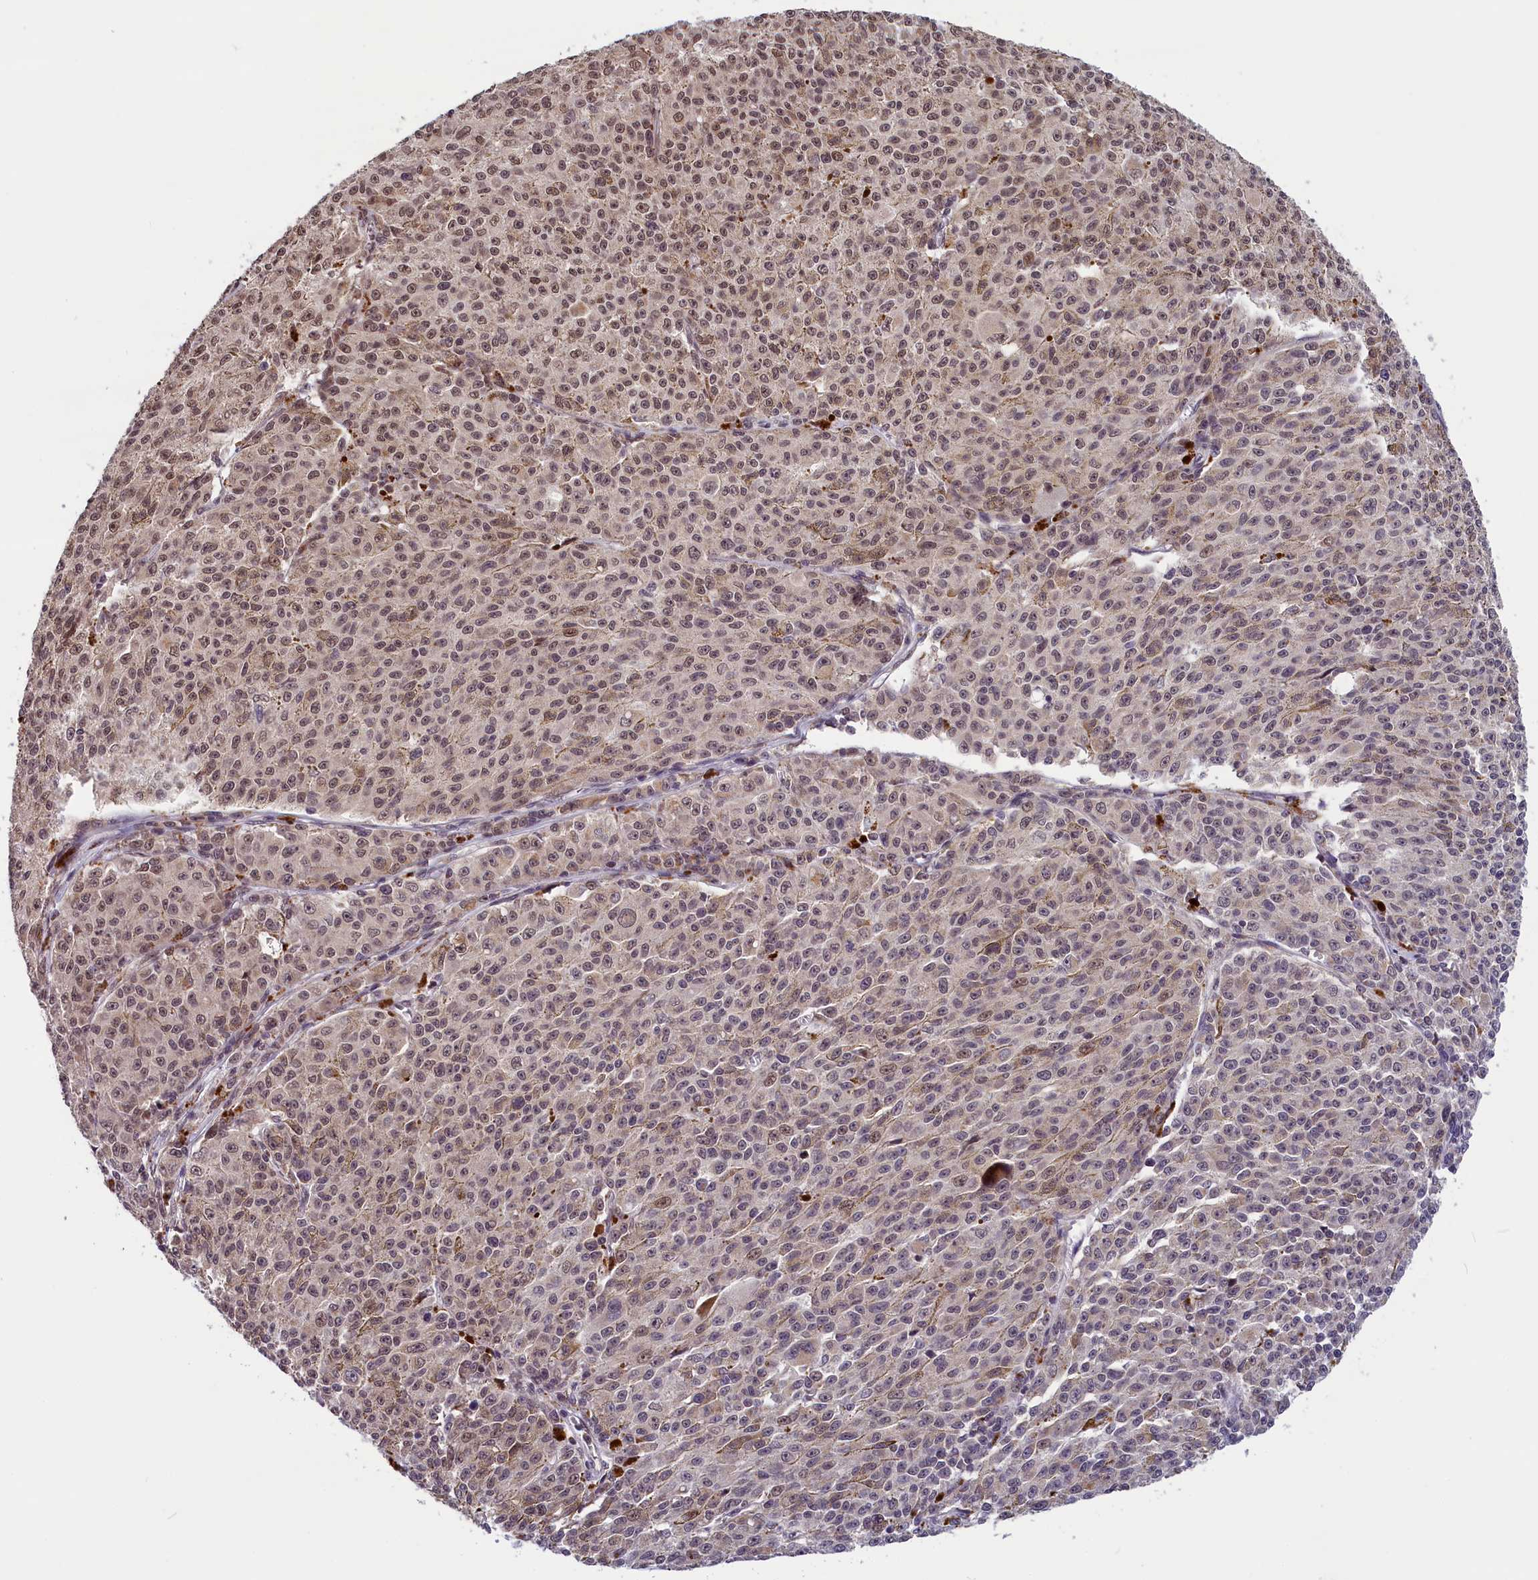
{"staining": {"intensity": "moderate", "quantity": ">75%", "location": "cytoplasmic/membranous,nuclear"}, "tissue": "melanoma", "cell_type": "Tumor cells", "image_type": "cancer", "snomed": [{"axis": "morphology", "description": "Malignant melanoma, NOS"}, {"axis": "topography", "description": "Skin"}], "caption": "Immunohistochemistry (IHC) micrograph of neoplastic tissue: malignant melanoma stained using immunohistochemistry shows medium levels of moderate protein expression localized specifically in the cytoplasmic/membranous and nuclear of tumor cells, appearing as a cytoplasmic/membranous and nuclear brown color.", "gene": "KCNK6", "patient": {"sex": "female", "age": 52}}